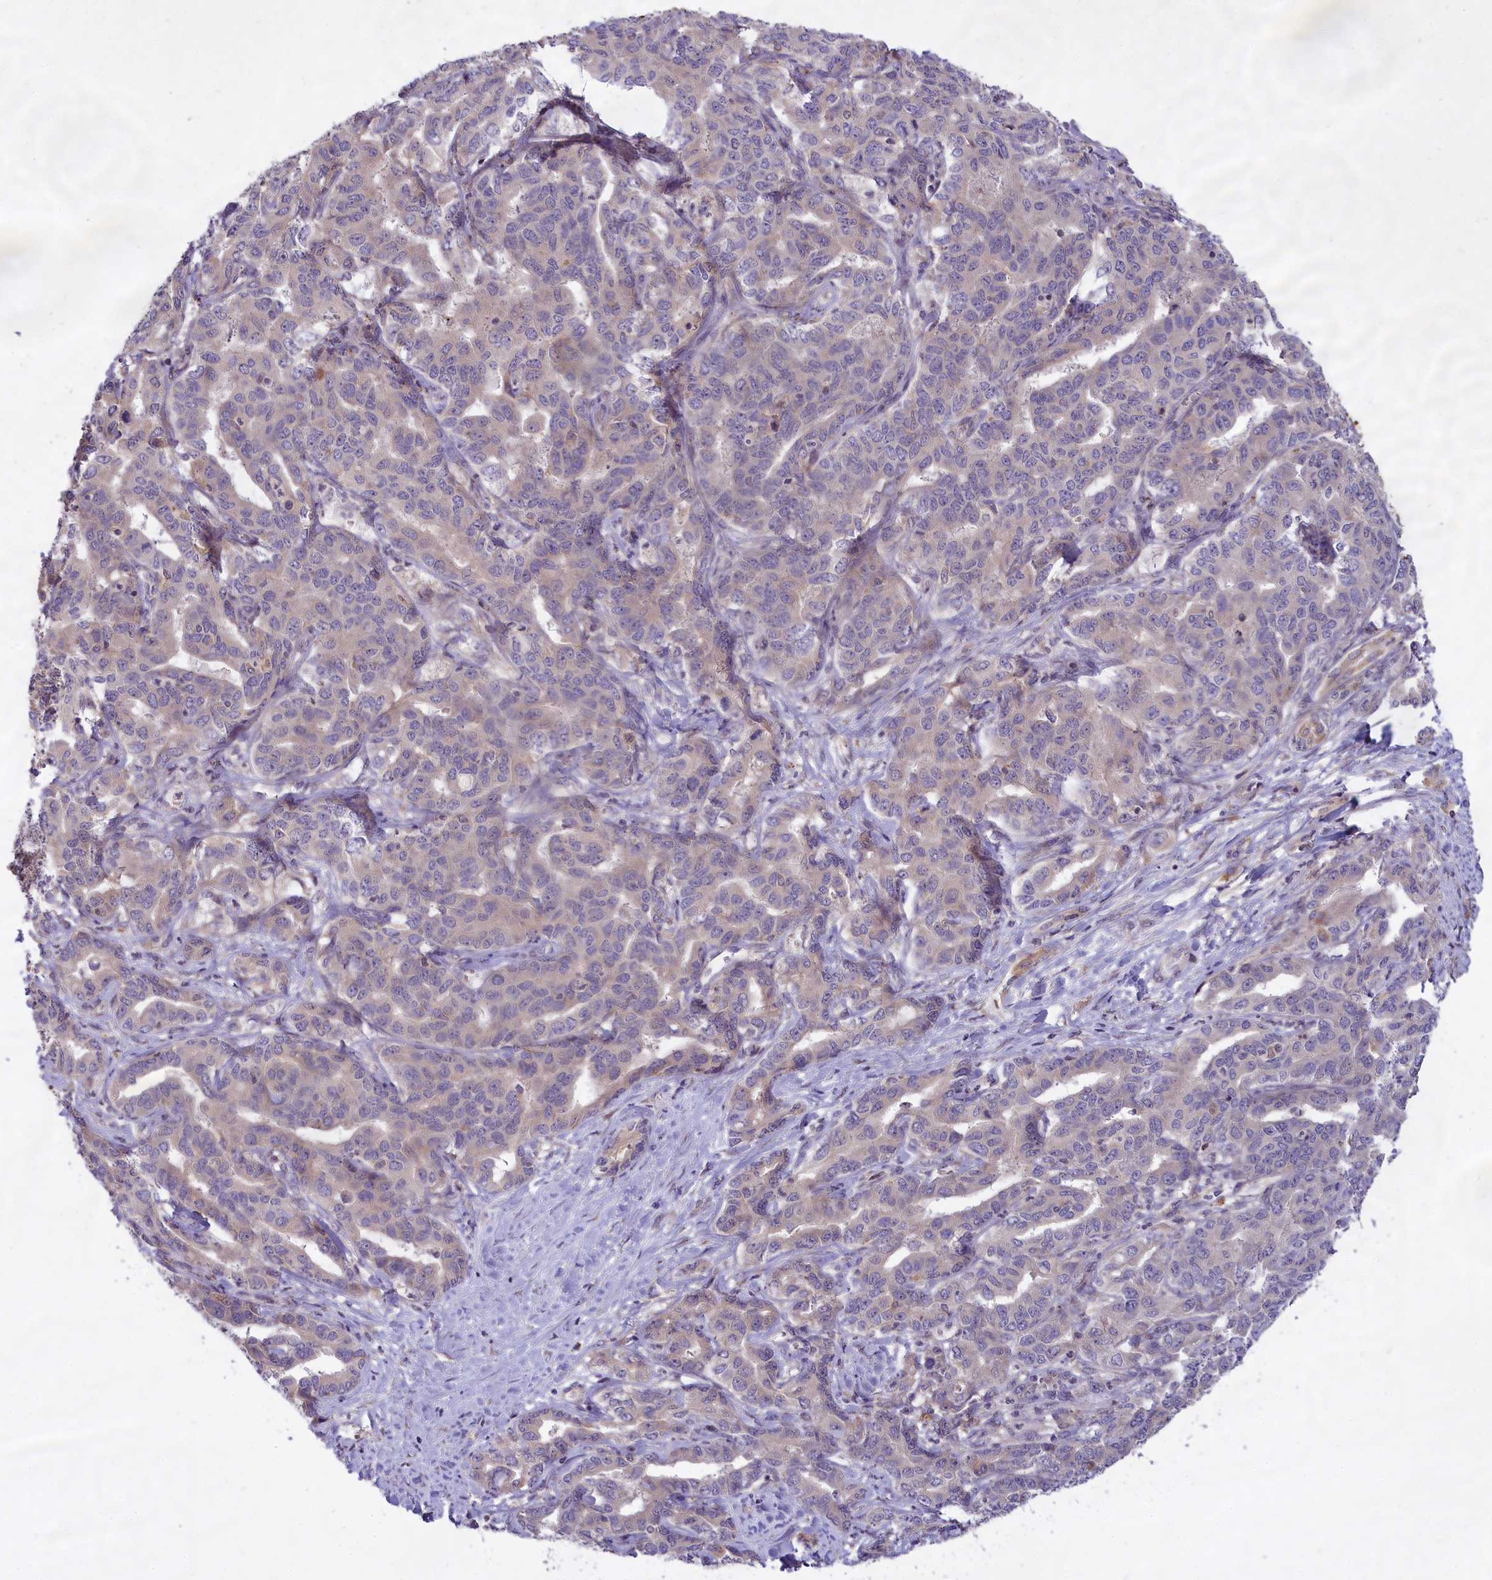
{"staining": {"intensity": "weak", "quantity": "<25%", "location": "cytoplasmic/membranous"}, "tissue": "liver cancer", "cell_type": "Tumor cells", "image_type": "cancer", "snomed": [{"axis": "morphology", "description": "Cholangiocarcinoma"}, {"axis": "topography", "description": "Liver"}], "caption": "An immunohistochemistry histopathology image of cholangiocarcinoma (liver) is shown. There is no staining in tumor cells of cholangiocarcinoma (liver).", "gene": "MEMO1", "patient": {"sex": "male", "age": 59}}